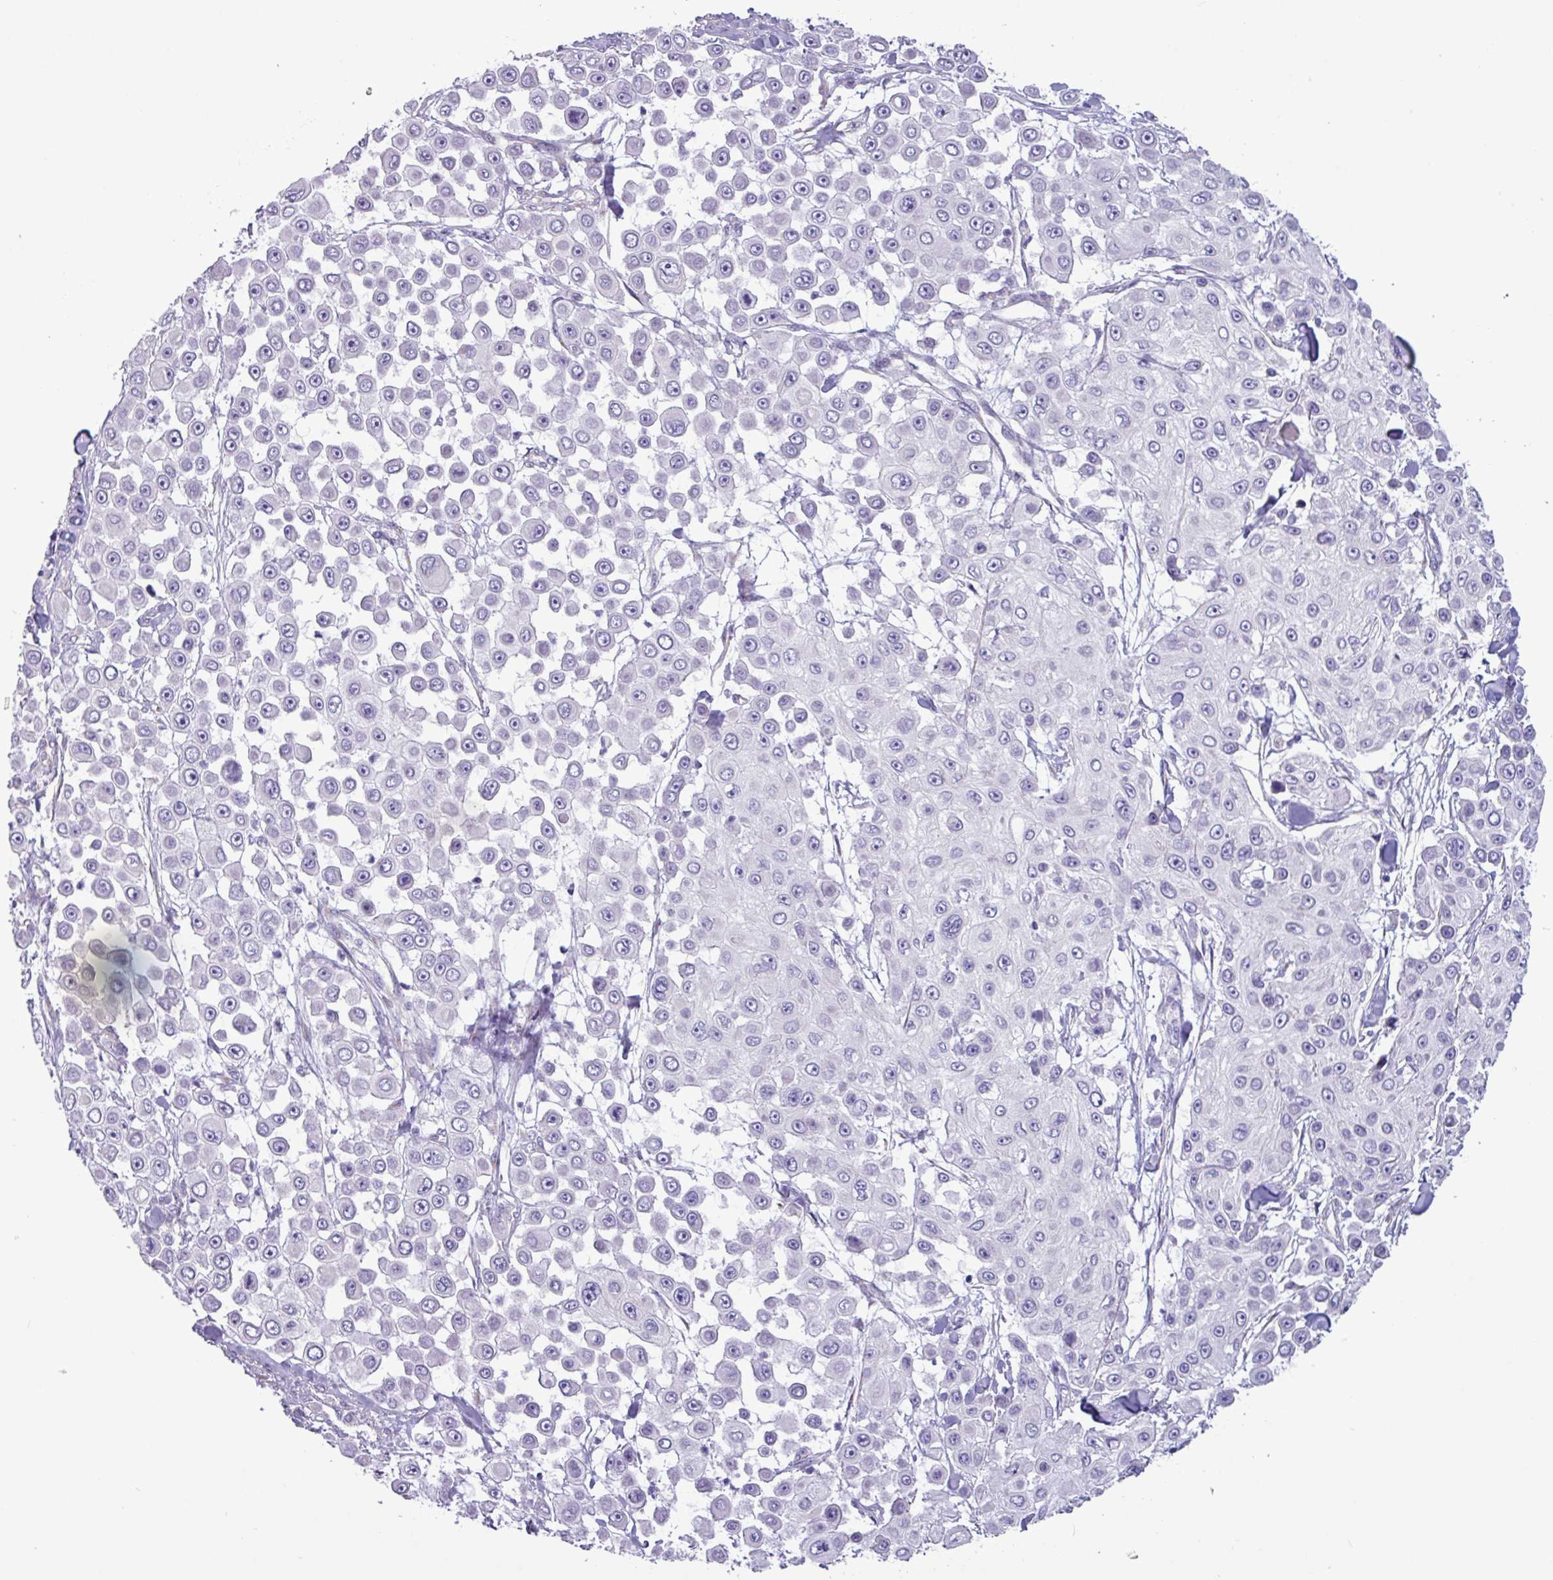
{"staining": {"intensity": "negative", "quantity": "none", "location": "none"}, "tissue": "skin cancer", "cell_type": "Tumor cells", "image_type": "cancer", "snomed": [{"axis": "morphology", "description": "Squamous cell carcinoma, NOS"}, {"axis": "topography", "description": "Skin"}], "caption": "High power microscopy photomicrograph of an immunohistochemistry micrograph of skin cancer, revealing no significant expression in tumor cells. The staining is performed using DAB brown chromogen with nuclei counter-stained in using hematoxylin.", "gene": "STIMATE", "patient": {"sex": "male", "age": 67}}